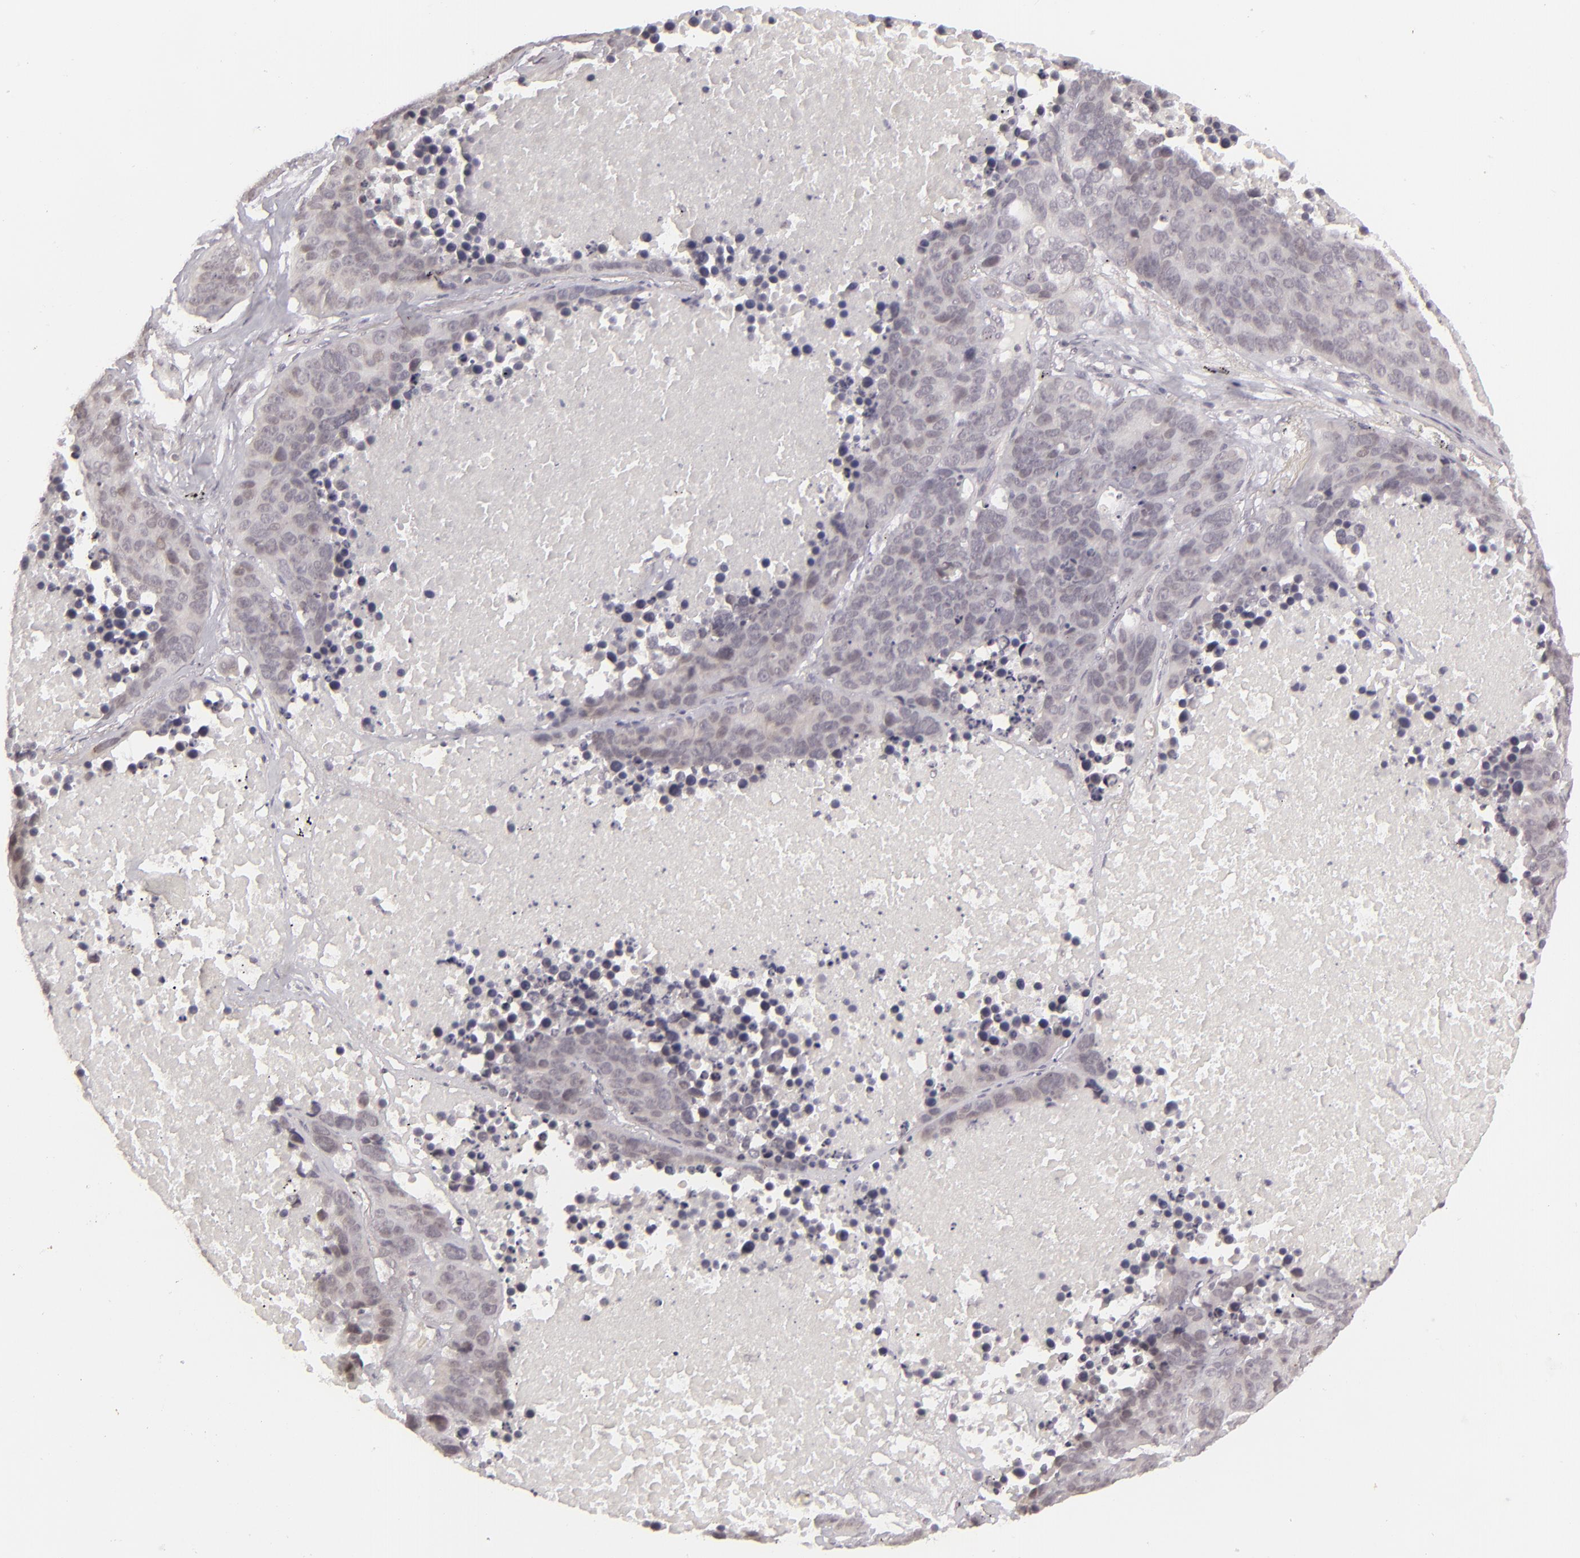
{"staining": {"intensity": "negative", "quantity": "none", "location": "none"}, "tissue": "lung cancer", "cell_type": "Tumor cells", "image_type": "cancer", "snomed": [{"axis": "morphology", "description": "Carcinoid, malignant, NOS"}, {"axis": "topography", "description": "Lung"}], "caption": "The IHC photomicrograph has no significant staining in tumor cells of lung cancer (malignant carcinoid) tissue.", "gene": "DLG3", "patient": {"sex": "male", "age": 60}}